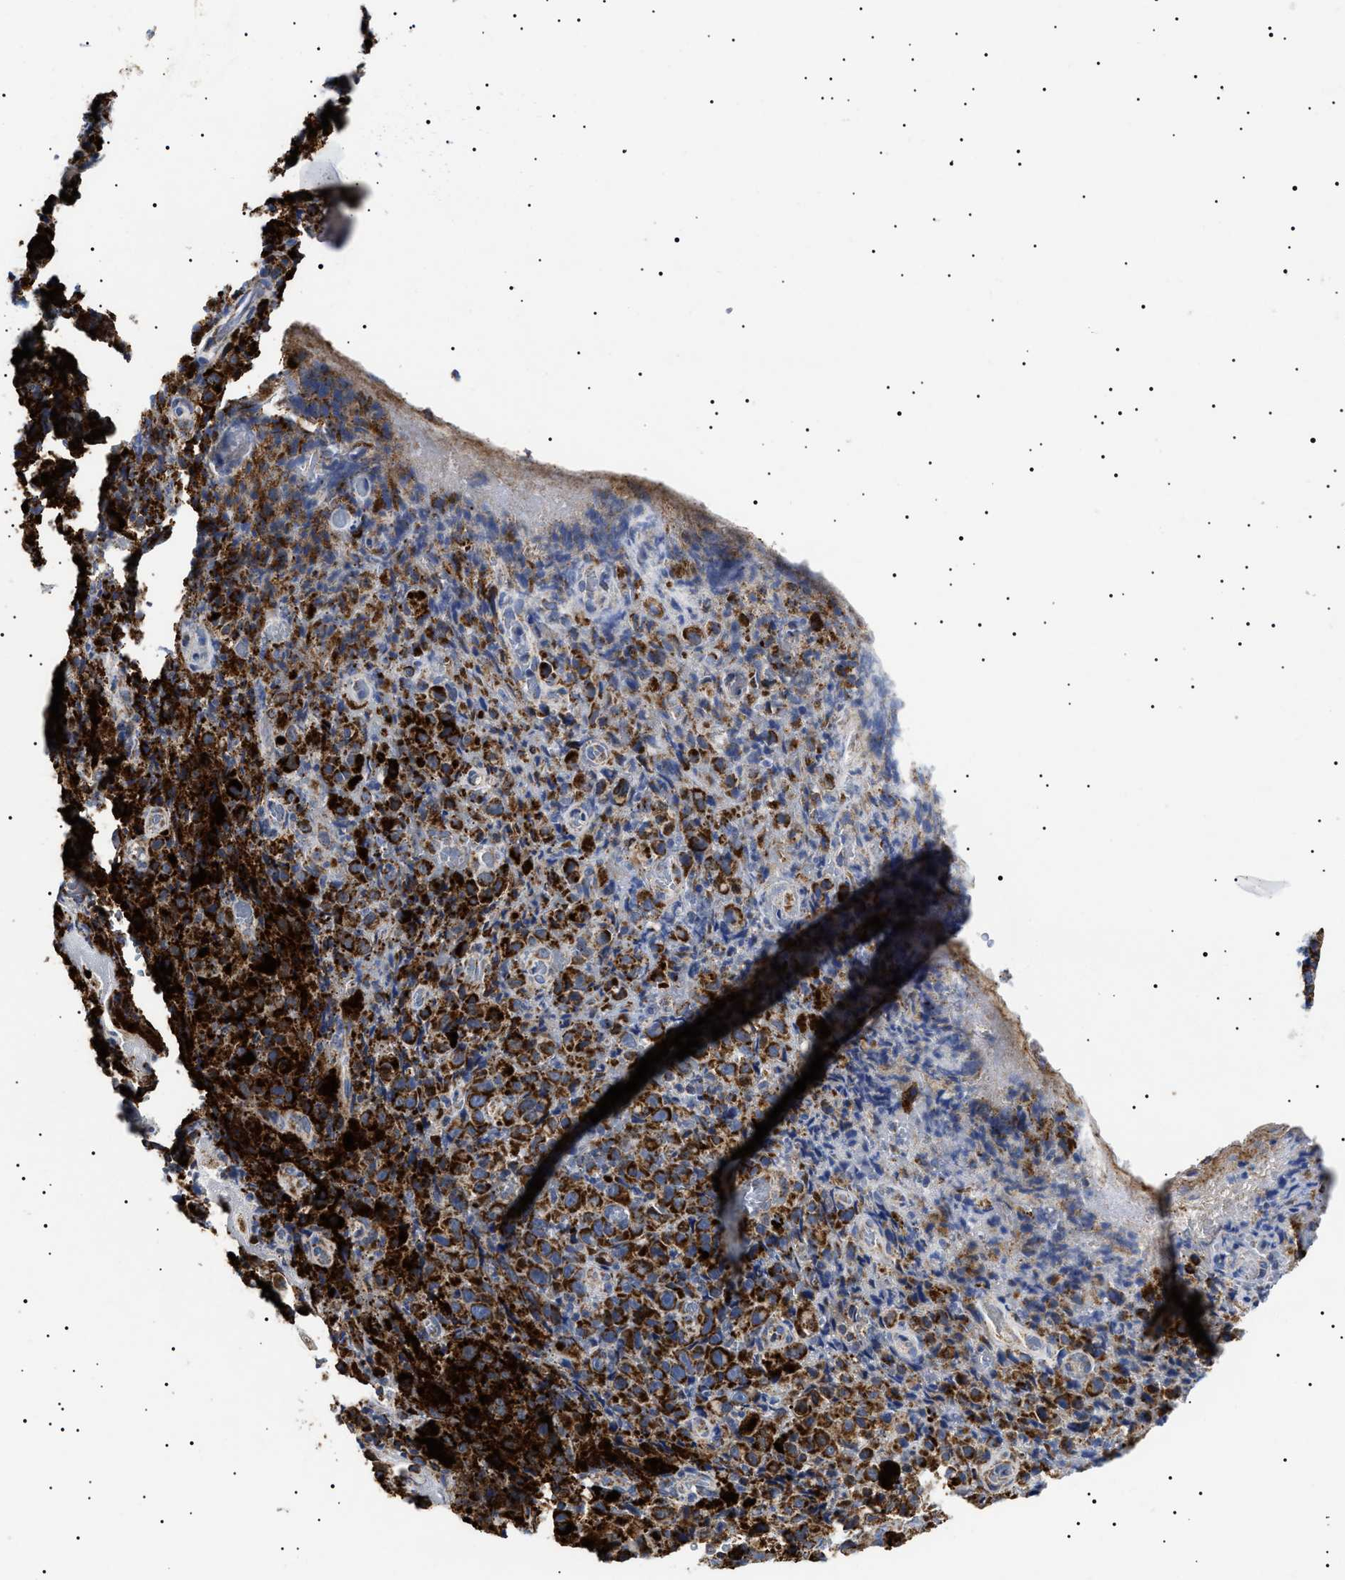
{"staining": {"intensity": "strong", "quantity": ">75%", "location": "cytoplasmic/membranous"}, "tissue": "melanoma", "cell_type": "Tumor cells", "image_type": "cancer", "snomed": [{"axis": "morphology", "description": "Malignant melanoma, NOS"}, {"axis": "topography", "description": "Rectum"}], "caption": "Tumor cells exhibit high levels of strong cytoplasmic/membranous positivity in approximately >75% of cells in human malignant melanoma.", "gene": "CHRDL2", "patient": {"sex": "female", "age": 81}}